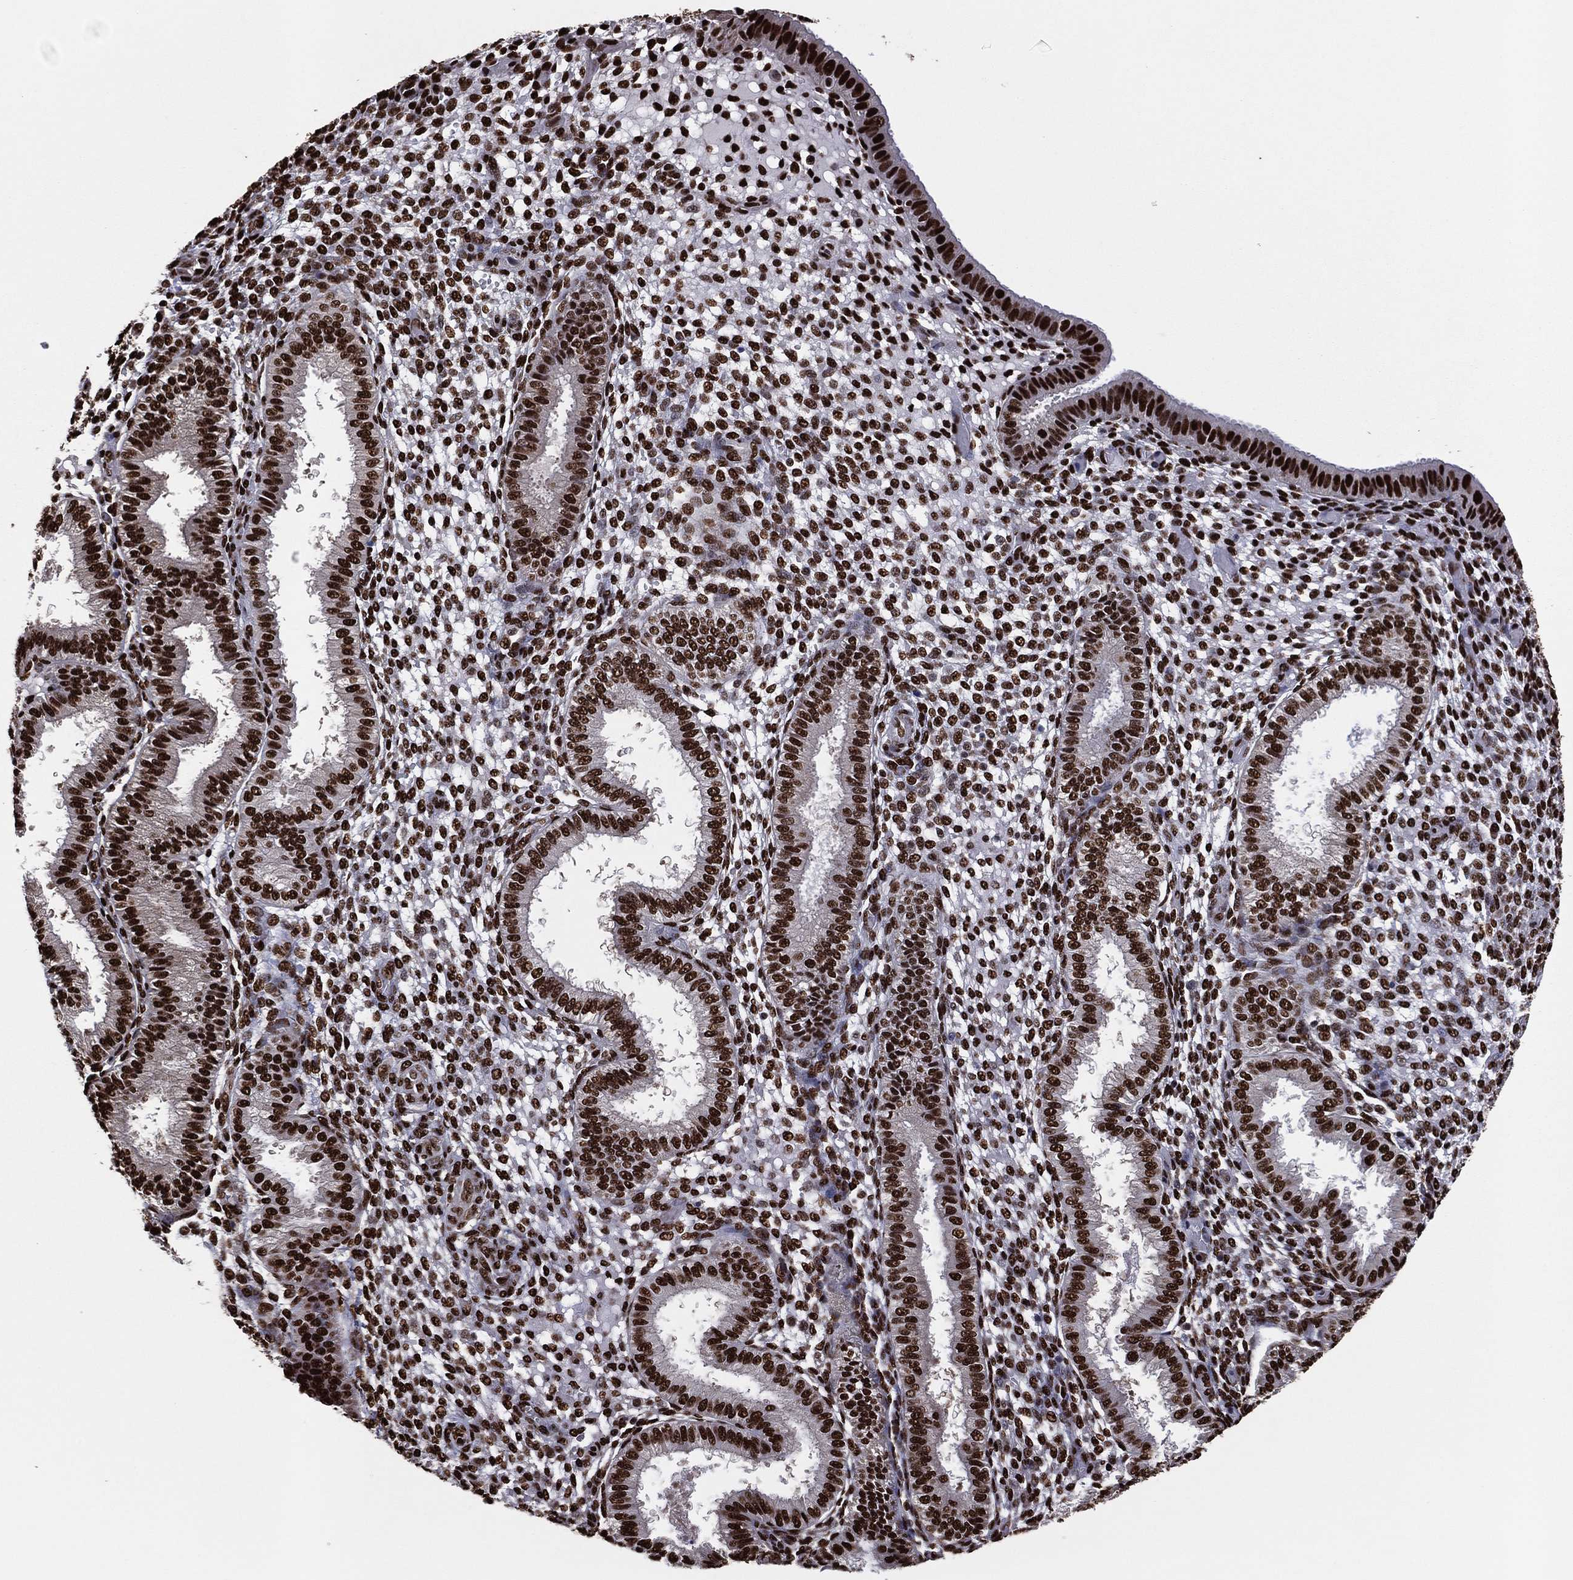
{"staining": {"intensity": "strong", "quantity": ">75%", "location": "nuclear"}, "tissue": "endometrium", "cell_type": "Cells in endometrial stroma", "image_type": "normal", "snomed": [{"axis": "morphology", "description": "Normal tissue, NOS"}, {"axis": "topography", "description": "Endometrium"}], "caption": "Immunohistochemistry (IHC) (DAB (3,3'-diaminobenzidine)) staining of unremarkable endometrium exhibits strong nuclear protein expression in approximately >75% of cells in endometrial stroma.", "gene": "TP53BP1", "patient": {"sex": "female", "age": 43}}